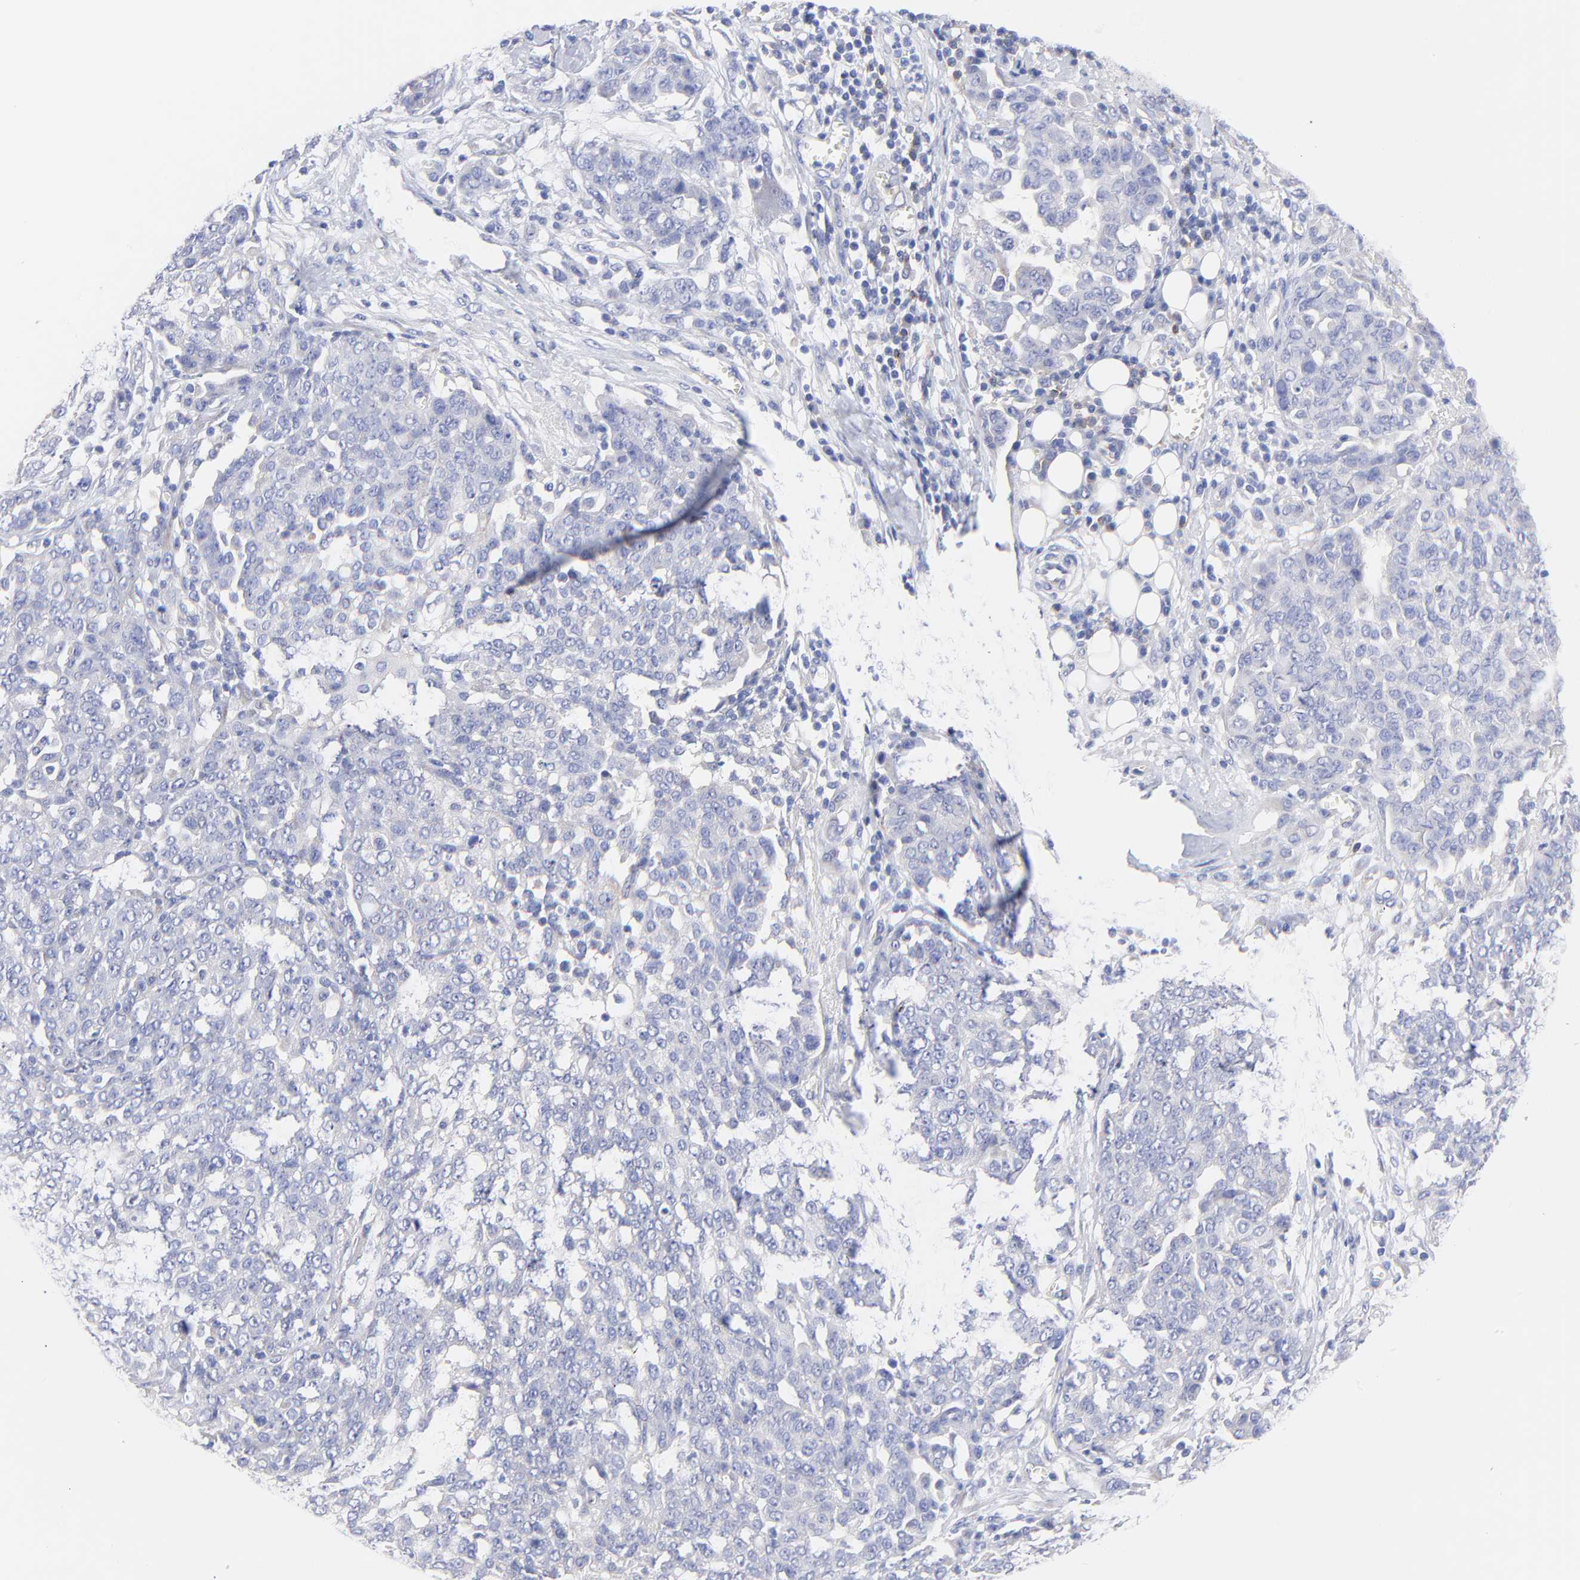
{"staining": {"intensity": "negative", "quantity": "none", "location": "none"}, "tissue": "ovarian cancer", "cell_type": "Tumor cells", "image_type": "cancer", "snomed": [{"axis": "morphology", "description": "Cystadenocarcinoma, serous, NOS"}, {"axis": "topography", "description": "Soft tissue"}, {"axis": "topography", "description": "Ovary"}], "caption": "Human ovarian cancer stained for a protein using IHC reveals no expression in tumor cells.", "gene": "TNFRSF13C", "patient": {"sex": "female", "age": 57}}